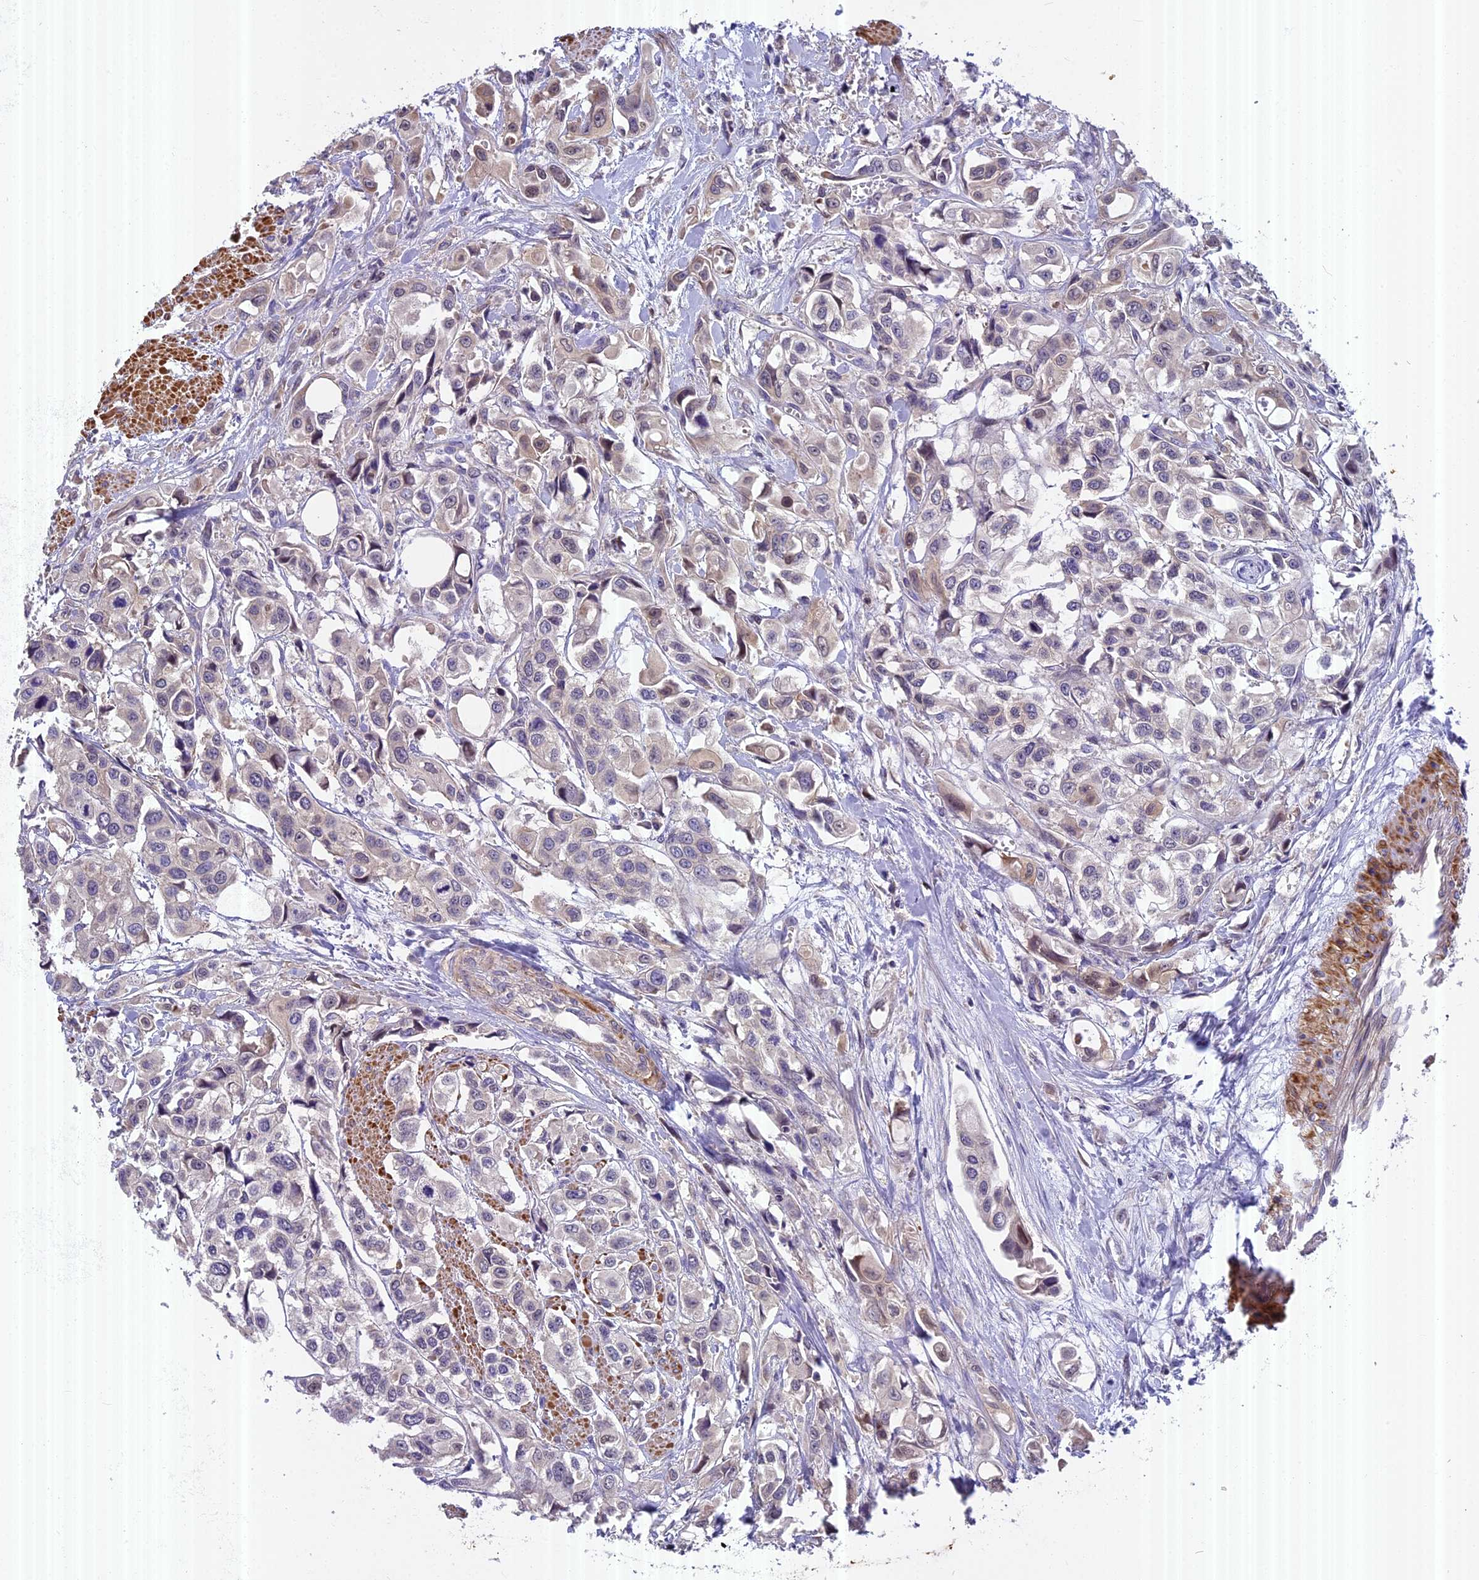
{"staining": {"intensity": "moderate", "quantity": "<25%", "location": "cytoplasmic/membranous"}, "tissue": "urothelial cancer", "cell_type": "Tumor cells", "image_type": "cancer", "snomed": [{"axis": "morphology", "description": "Urothelial carcinoma, High grade"}, {"axis": "topography", "description": "Urinary bladder"}], "caption": "High-grade urothelial carcinoma stained with DAB (3,3'-diaminobenzidine) immunohistochemistry reveals low levels of moderate cytoplasmic/membranous positivity in about <25% of tumor cells. (brown staining indicates protein expression, while blue staining denotes nuclei).", "gene": "FAM98C", "patient": {"sex": "male", "age": 67}}